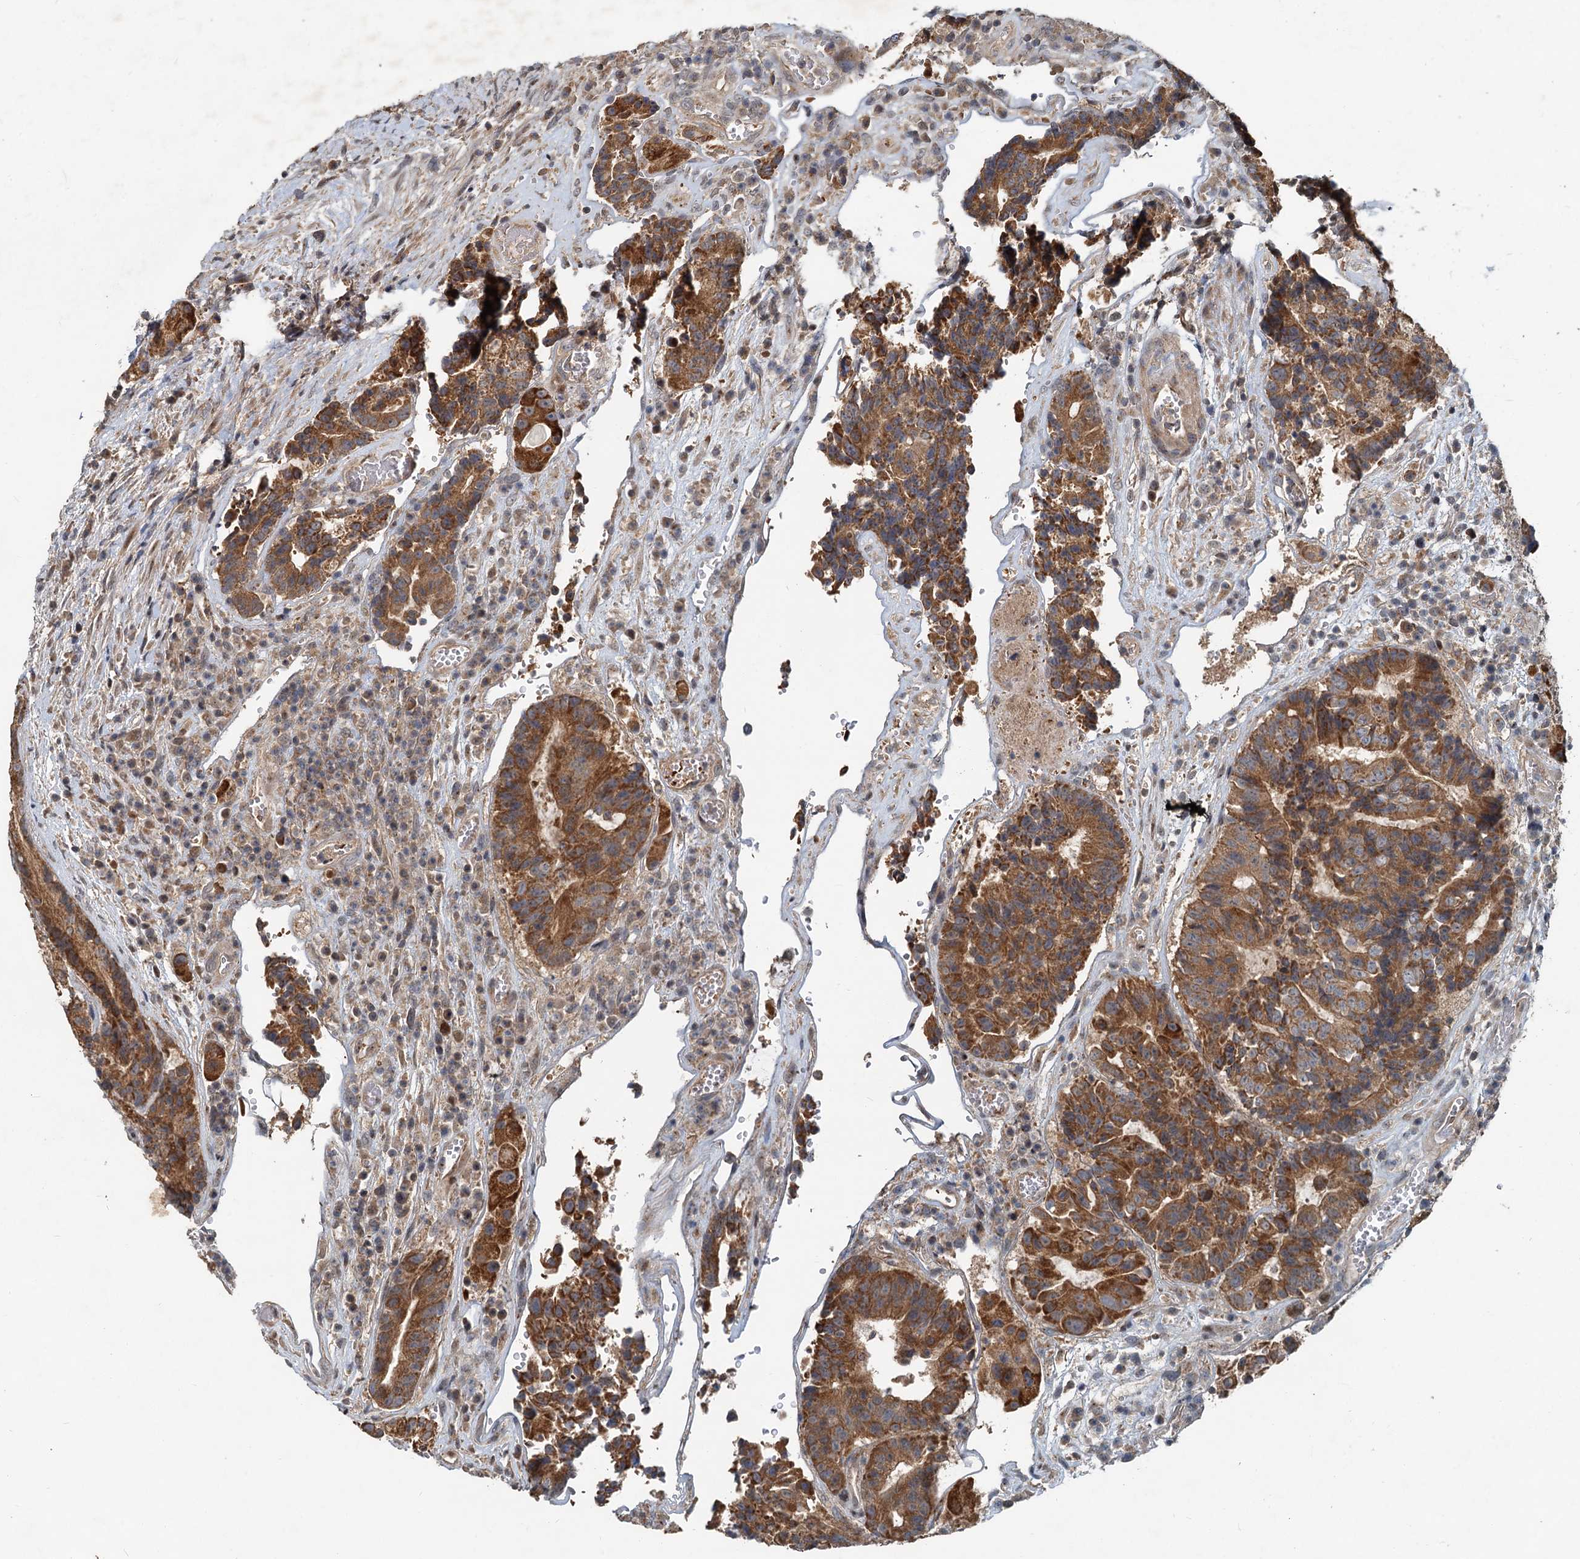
{"staining": {"intensity": "moderate", "quantity": ">75%", "location": "cytoplasmic/membranous"}, "tissue": "colorectal cancer", "cell_type": "Tumor cells", "image_type": "cancer", "snomed": [{"axis": "morphology", "description": "Adenocarcinoma, NOS"}, {"axis": "topography", "description": "Rectum"}], "caption": "Human adenocarcinoma (colorectal) stained with a brown dye demonstrates moderate cytoplasmic/membranous positive expression in approximately >75% of tumor cells.", "gene": "CEP68", "patient": {"sex": "male", "age": 69}}